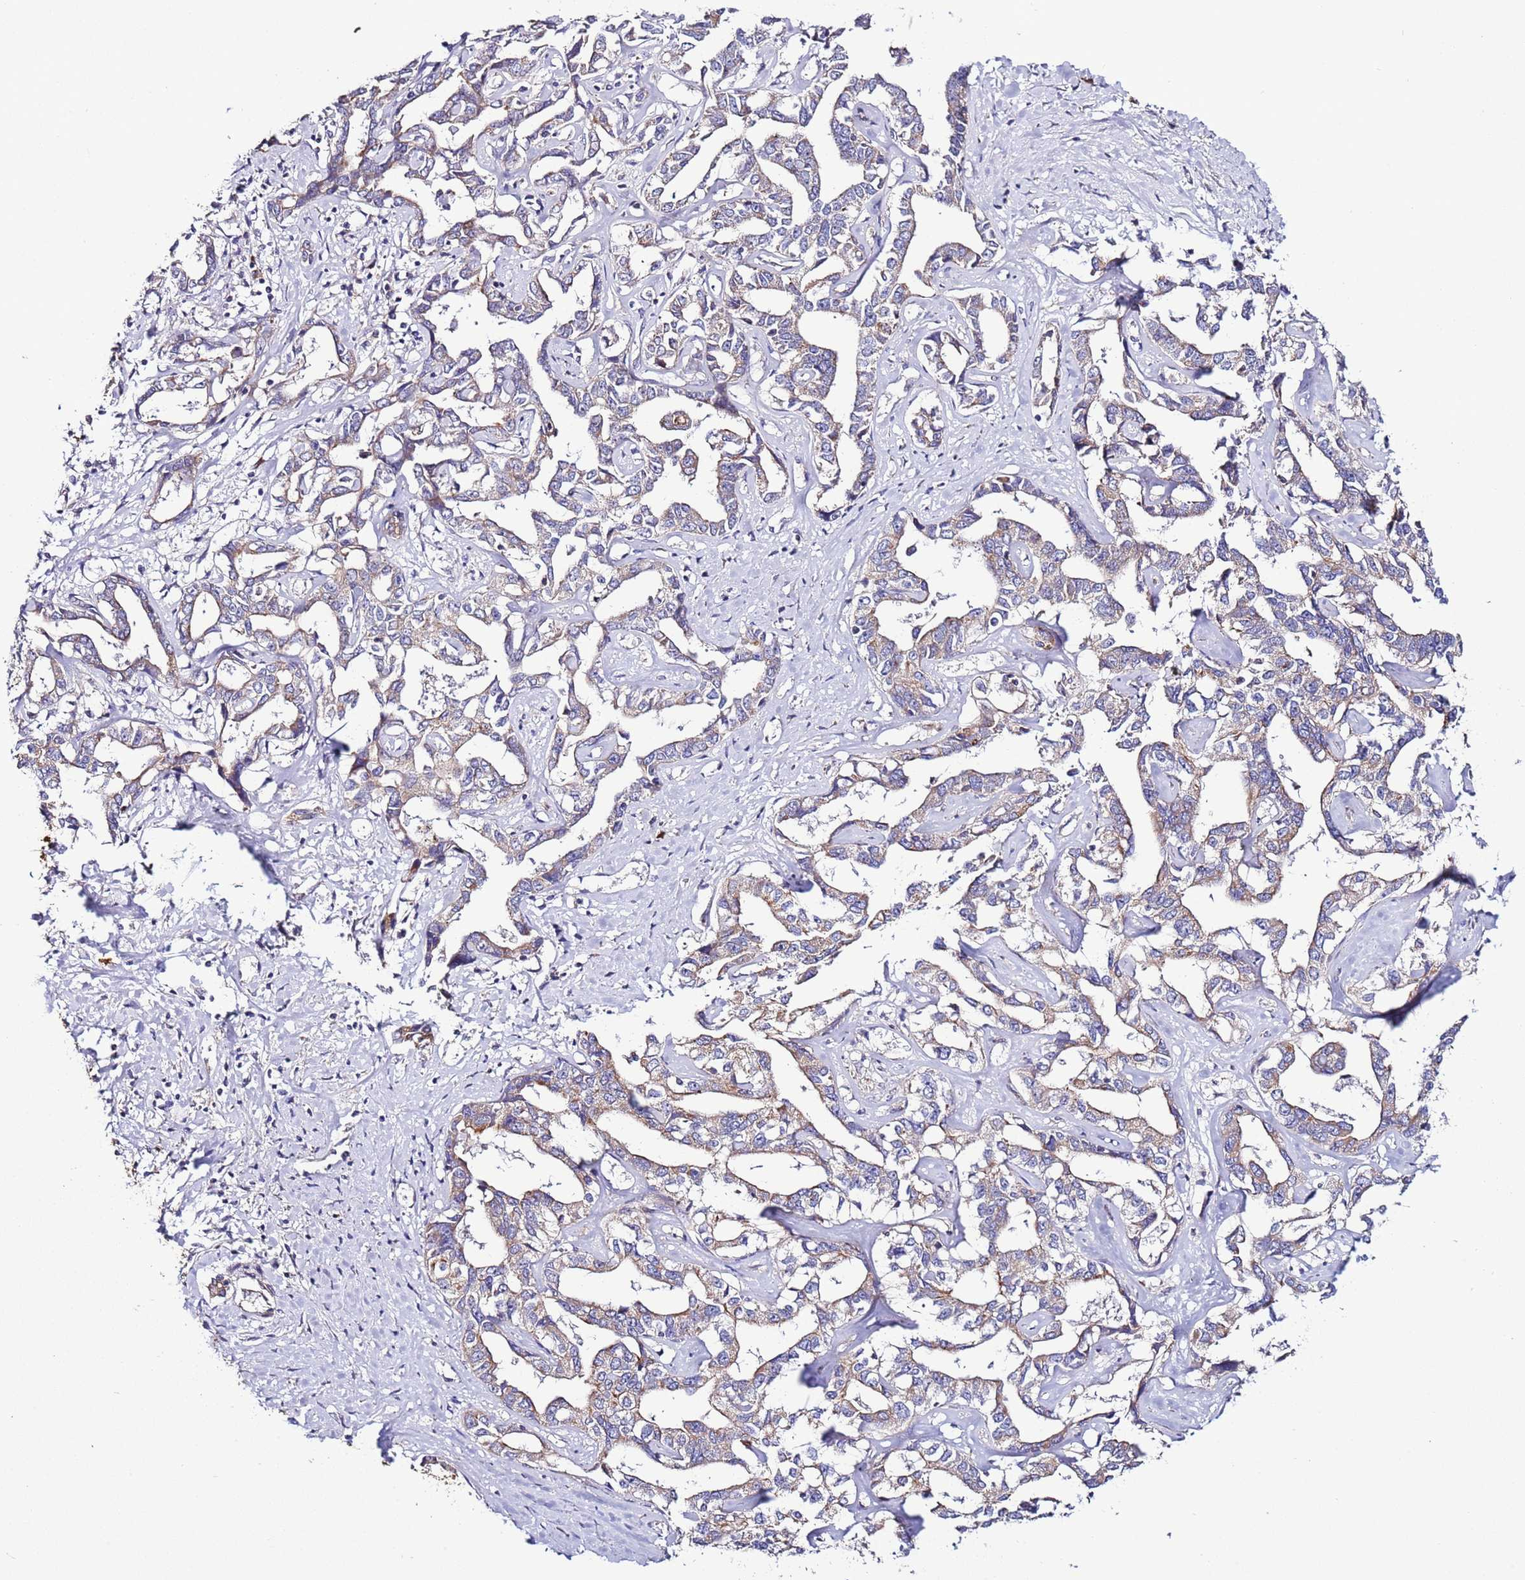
{"staining": {"intensity": "weak", "quantity": "<25%", "location": "cytoplasmic/membranous"}, "tissue": "liver cancer", "cell_type": "Tumor cells", "image_type": "cancer", "snomed": [{"axis": "morphology", "description": "Cholangiocarcinoma"}, {"axis": "topography", "description": "Liver"}], "caption": "High power microscopy histopathology image of an immunohistochemistry (IHC) image of liver cancer (cholangiocarcinoma), revealing no significant positivity in tumor cells.", "gene": "SPCS1", "patient": {"sex": "male", "age": 59}}